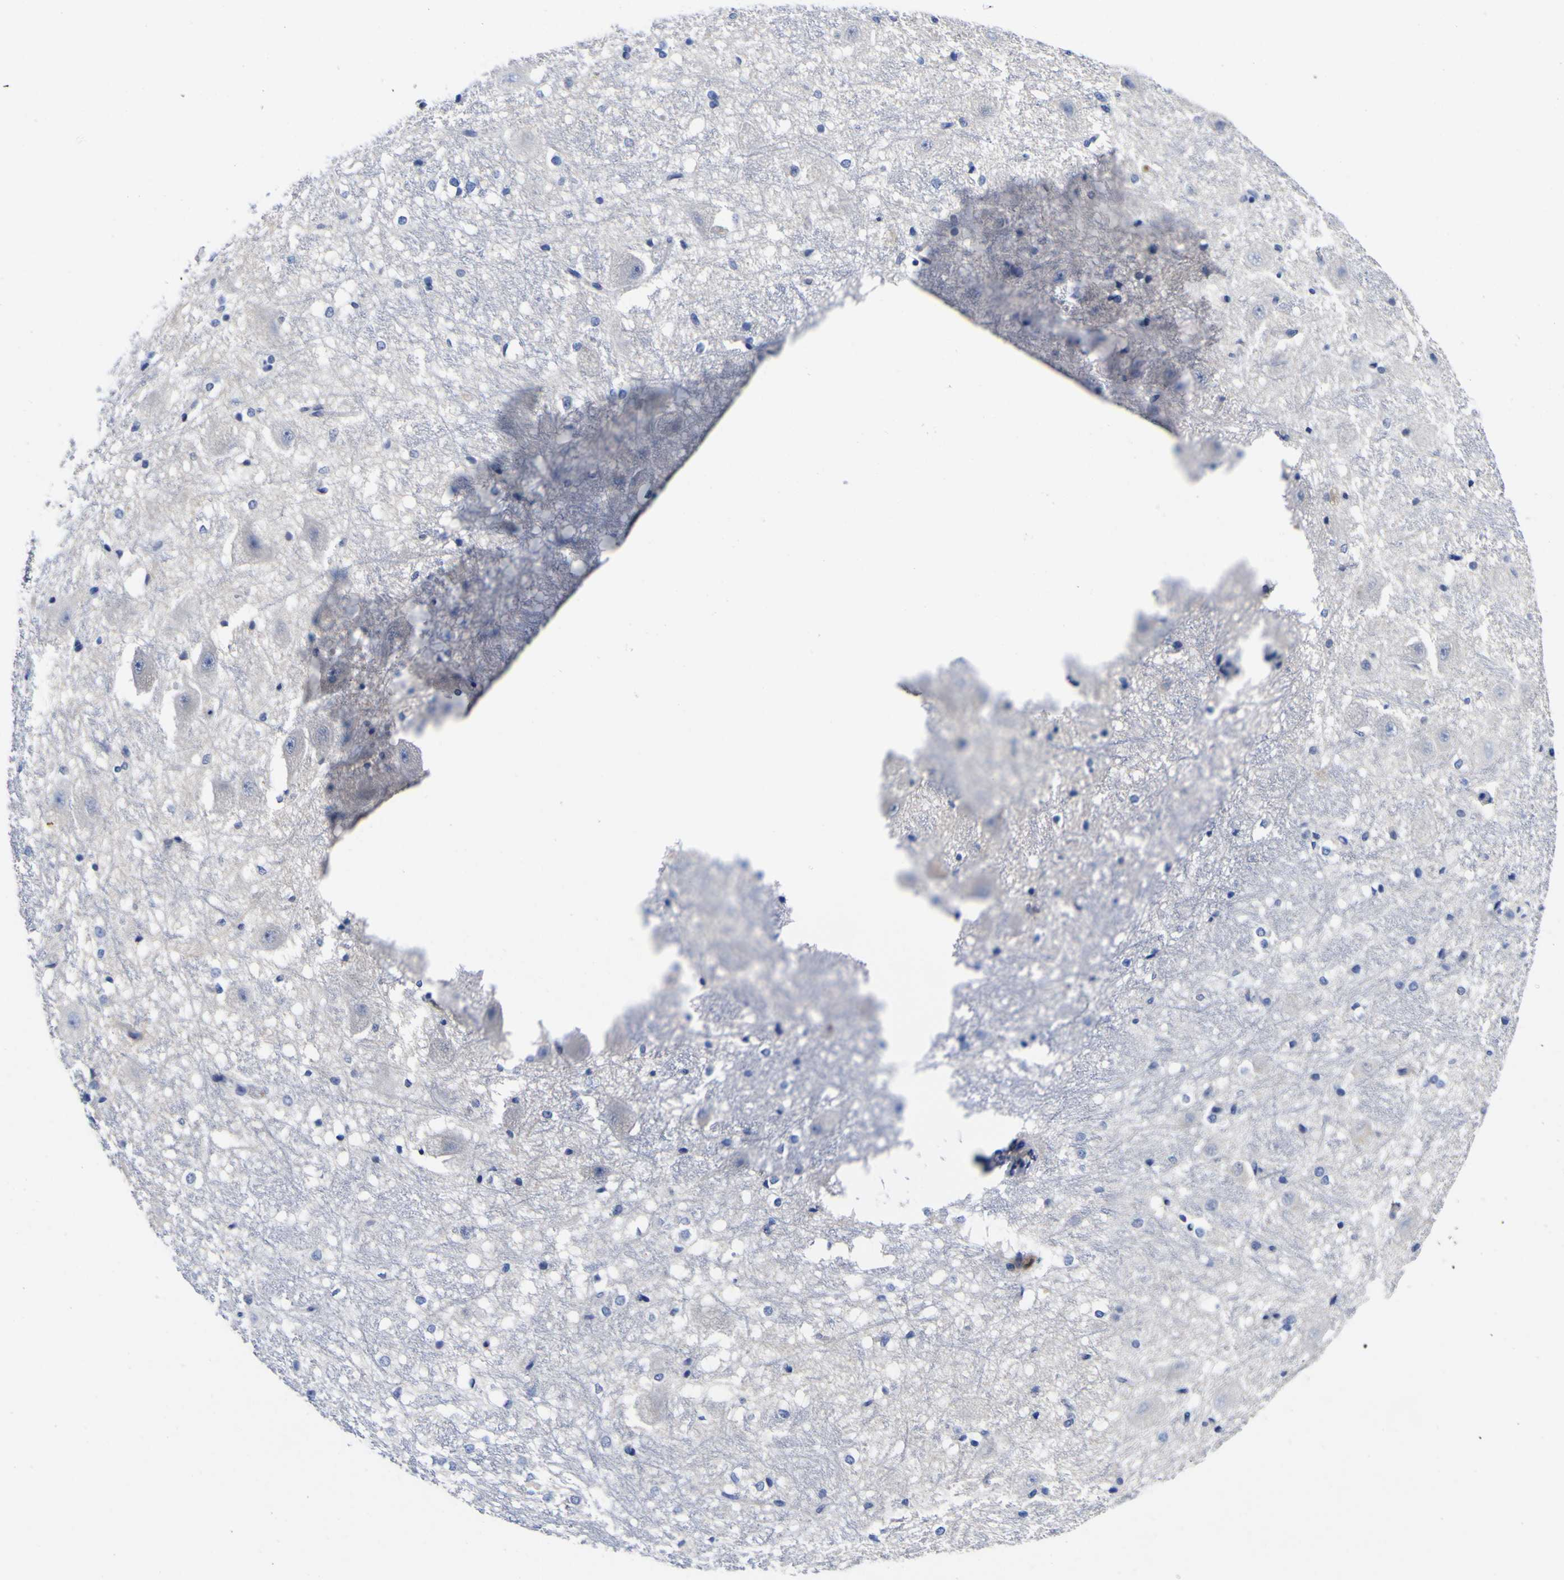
{"staining": {"intensity": "negative", "quantity": "none", "location": "none"}, "tissue": "hippocampus", "cell_type": "Glial cells", "image_type": "normal", "snomed": [{"axis": "morphology", "description": "Normal tissue, NOS"}, {"axis": "topography", "description": "Hippocampus"}], "caption": "Protein analysis of normal hippocampus demonstrates no significant expression in glial cells. (DAB (3,3'-diaminobenzidine) immunohistochemistry (IHC) with hematoxylin counter stain).", "gene": "CASP6", "patient": {"sex": "female", "age": 19}}